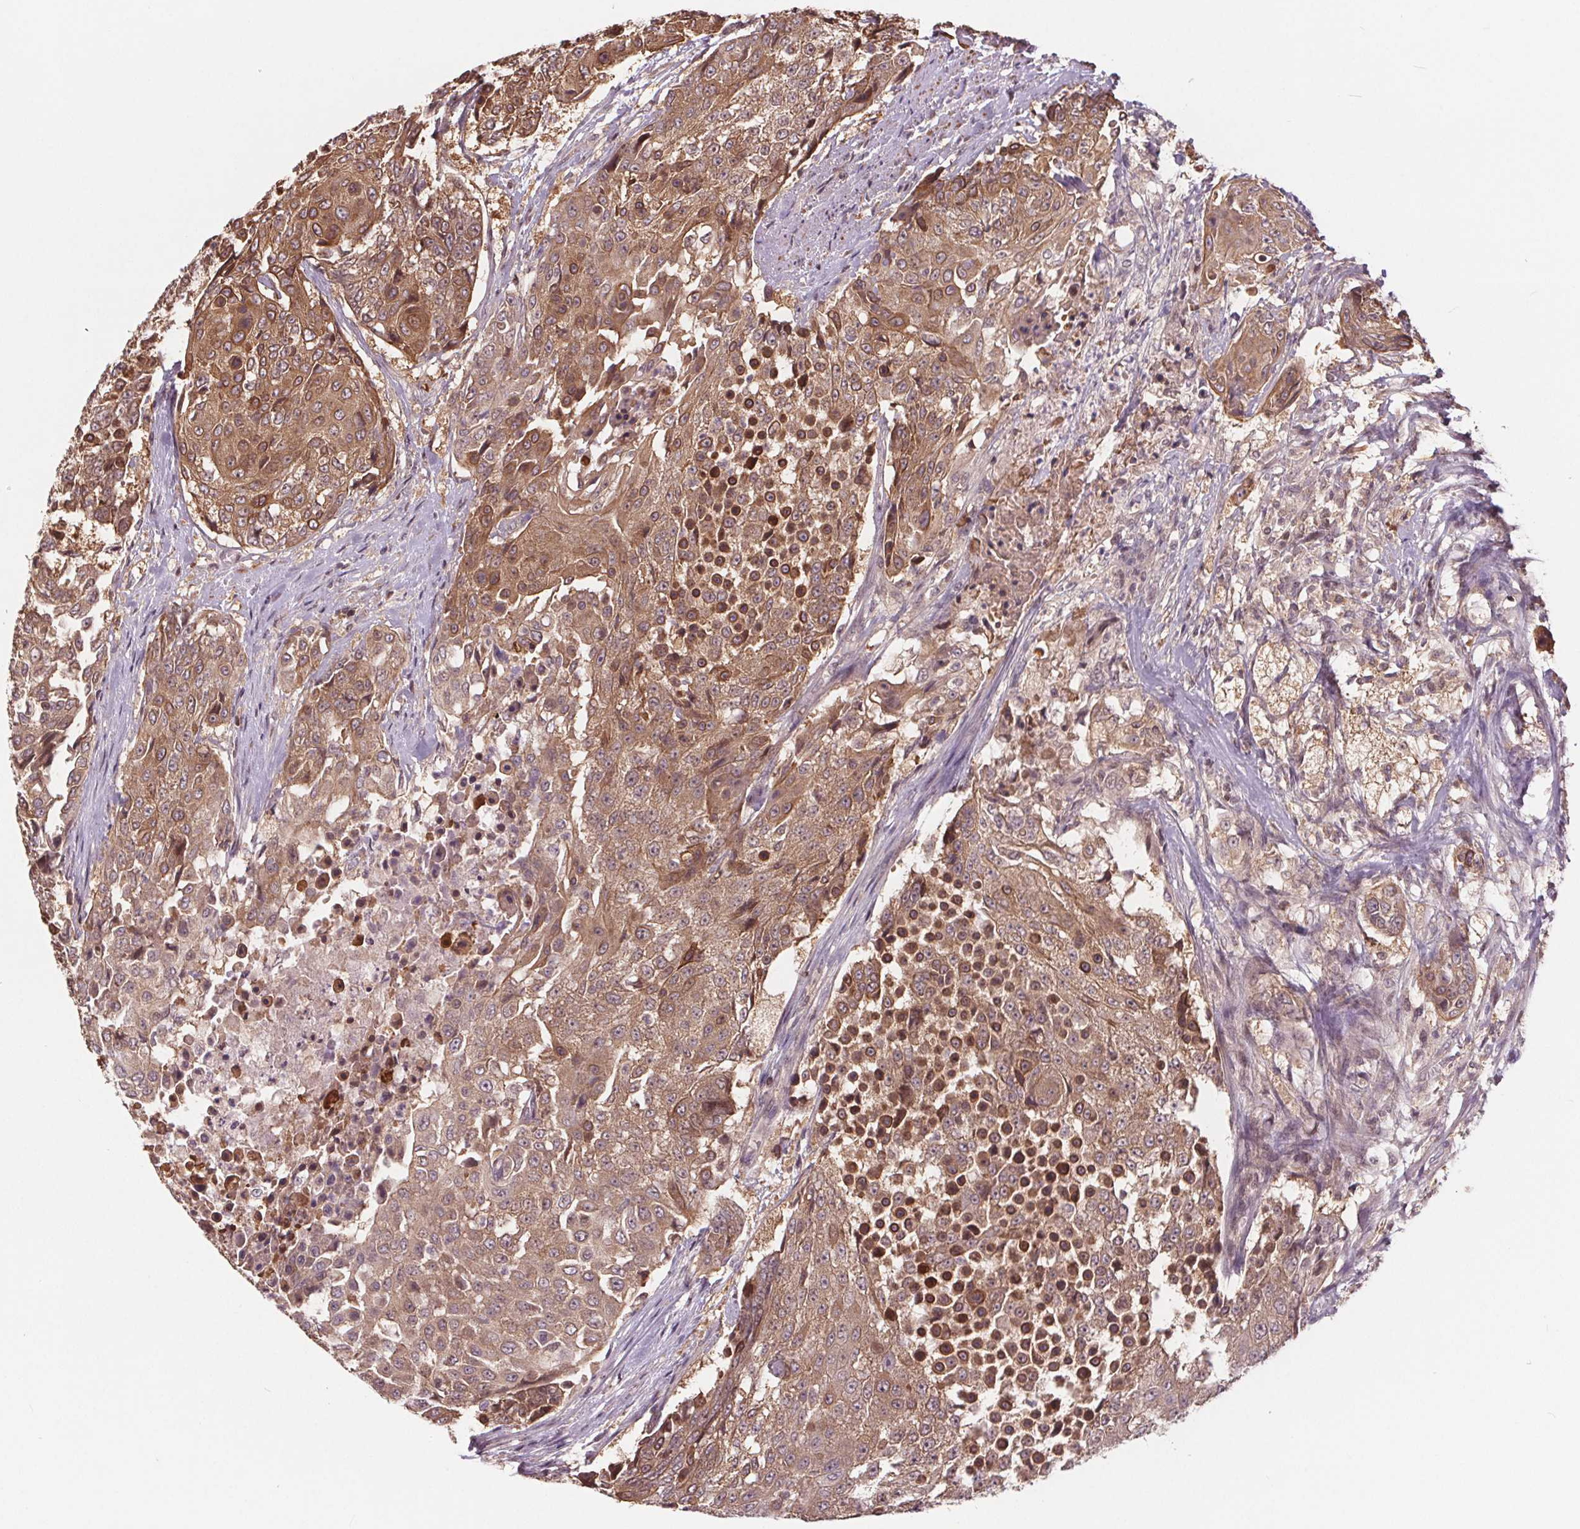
{"staining": {"intensity": "moderate", "quantity": ">75%", "location": "cytoplasmic/membranous,nuclear"}, "tissue": "urothelial cancer", "cell_type": "Tumor cells", "image_type": "cancer", "snomed": [{"axis": "morphology", "description": "Urothelial carcinoma, High grade"}, {"axis": "topography", "description": "Urinary bladder"}], "caption": "A micrograph of urothelial cancer stained for a protein shows moderate cytoplasmic/membranous and nuclear brown staining in tumor cells.", "gene": "HIF1AN", "patient": {"sex": "female", "age": 63}}